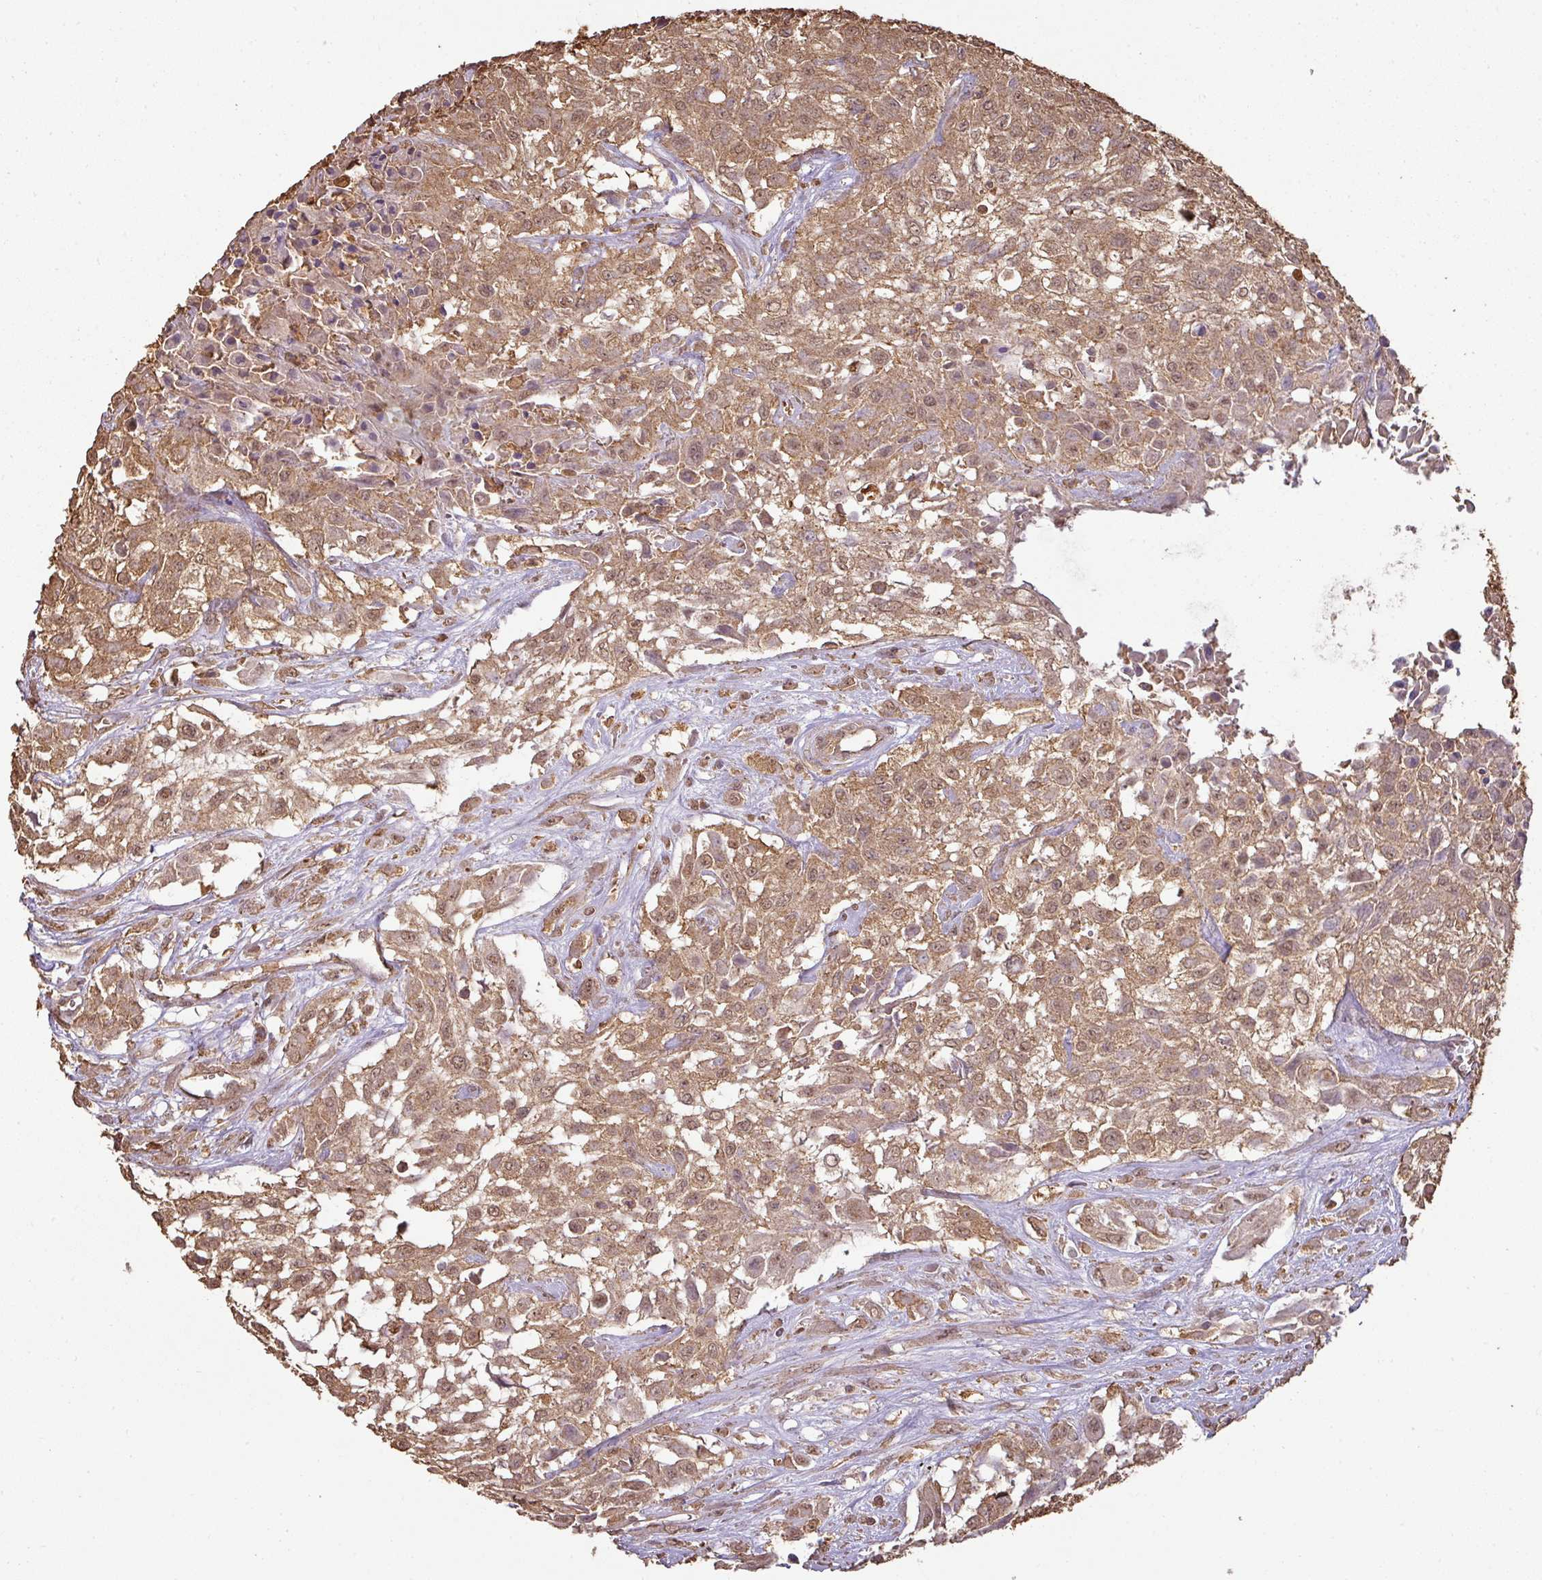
{"staining": {"intensity": "moderate", "quantity": ">75%", "location": "cytoplasmic/membranous"}, "tissue": "urothelial cancer", "cell_type": "Tumor cells", "image_type": "cancer", "snomed": [{"axis": "morphology", "description": "Urothelial carcinoma, High grade"}, {"axis": "topography", "description": "Urinary bladder"}], "caption": "Immunohistochemistry (IHC) (DAB) staining of human urothelial cancer exhibits moderate cytoplasmic/membranous protein expression in about >75% of tumor cells. (DAB IHC with brightfield microscopy, high magnification).", "gene": "ATAT1", "patient": {"sex": "male", "age": 57}}